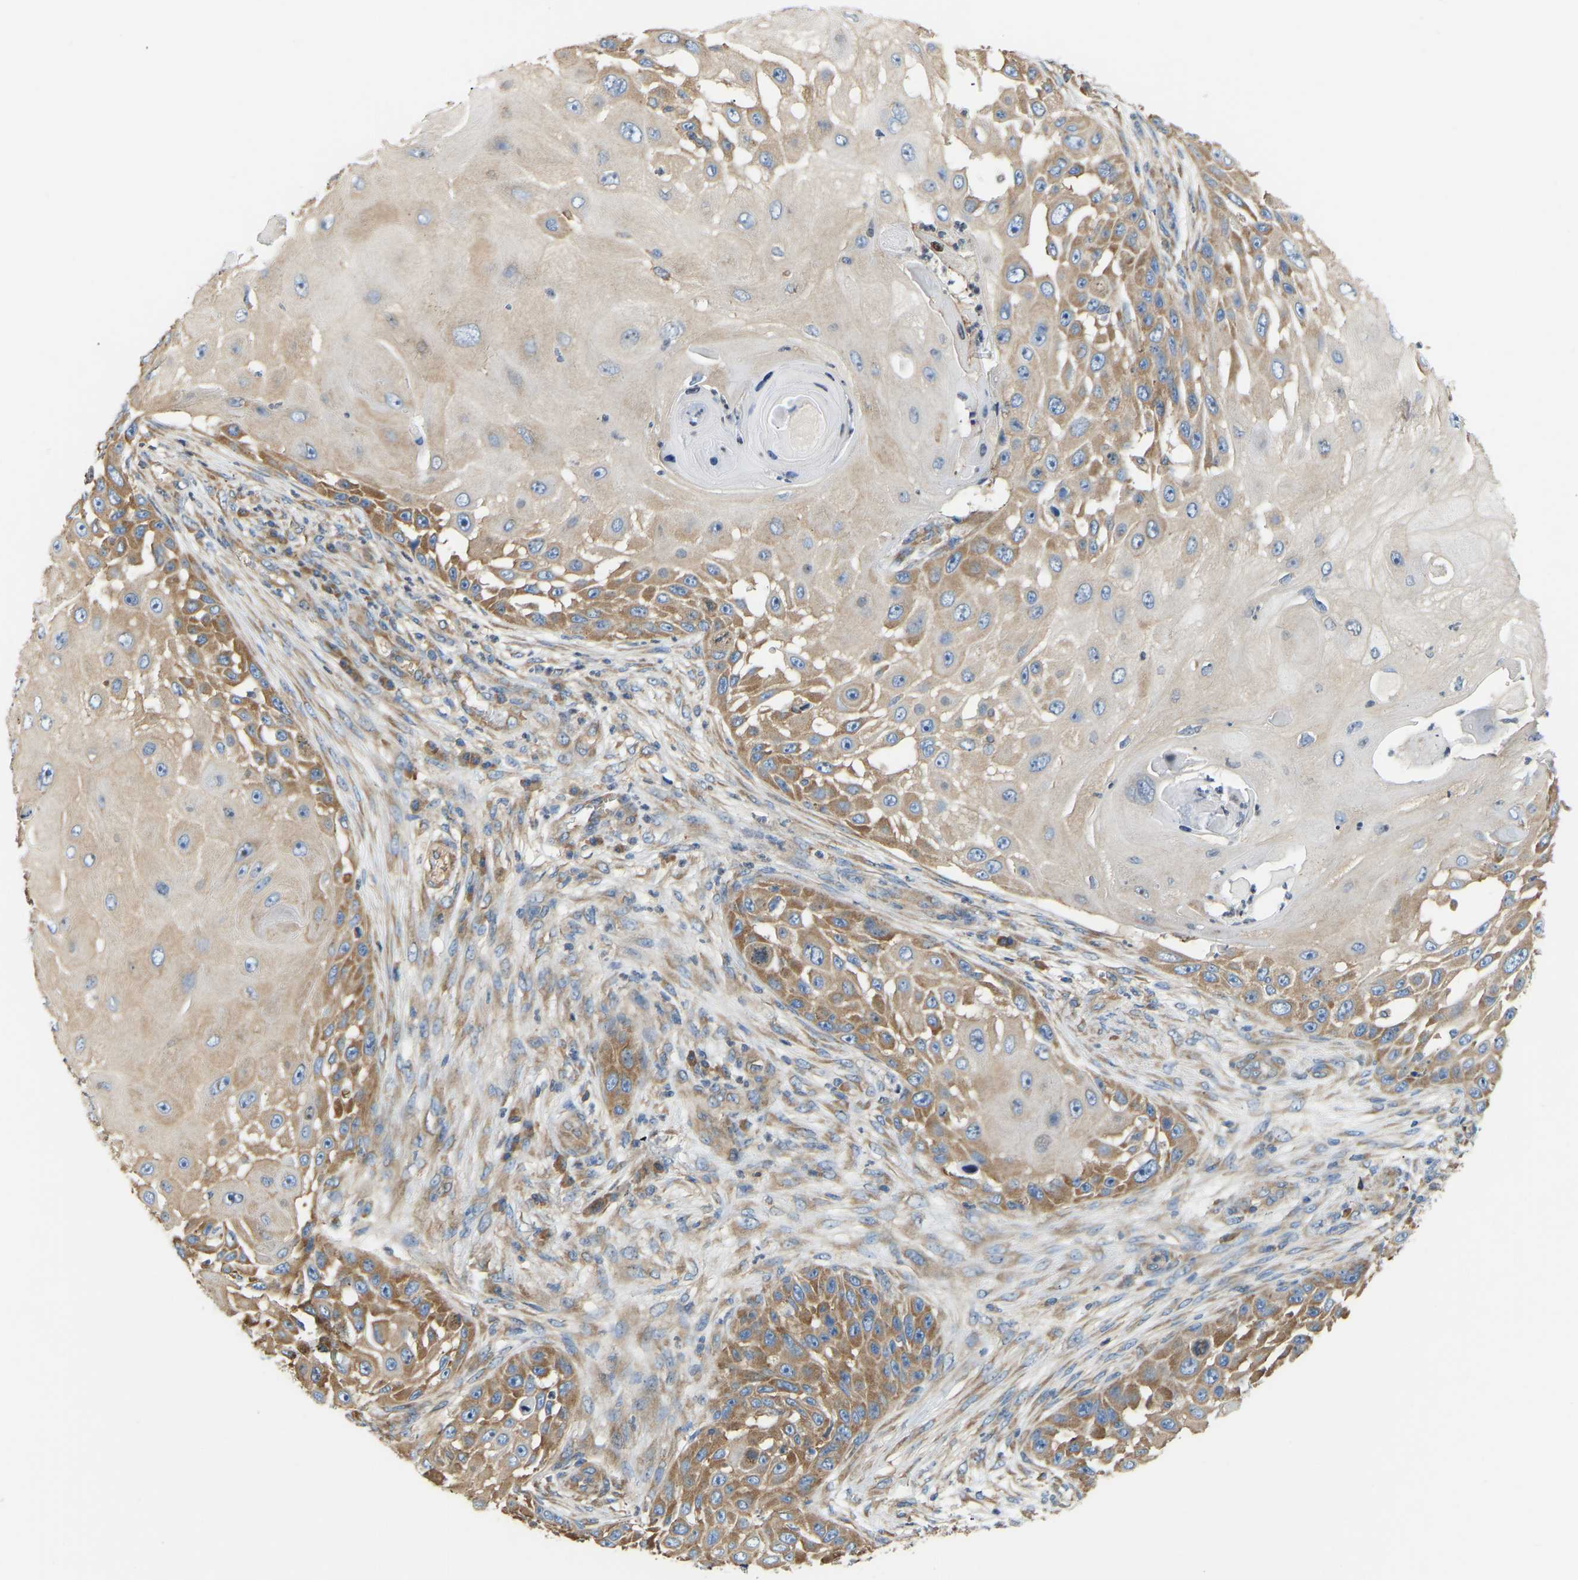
{"staining": {"intensity": "moderate", "quantity": ">75%", "location": "cytoplasmic/membranous"}, "tissue": "skin cancer", "cell_type": "Tumor cells", "image_type": "cancer", "snomed": [{"axis": "morphology", "description": "Squamous cell carcinoma, NOS"}, {"axis": "topography", "description": "Skin"}], "caption": "Immunohistochemistry (IHC) micrograph of neoplastic tissue: human skin cancer (squamous cell carcinoma) stained using immunohistochemistry (IHC) demonstrates medium levels of moderate protein expression localized specifically in the cytoplasmic/membranous of tumor cells, appearing as a cytoplasmic/membranous brown color.", "gene": "RPS6KB2", "patient": {"sex": "female", "age": 44}}